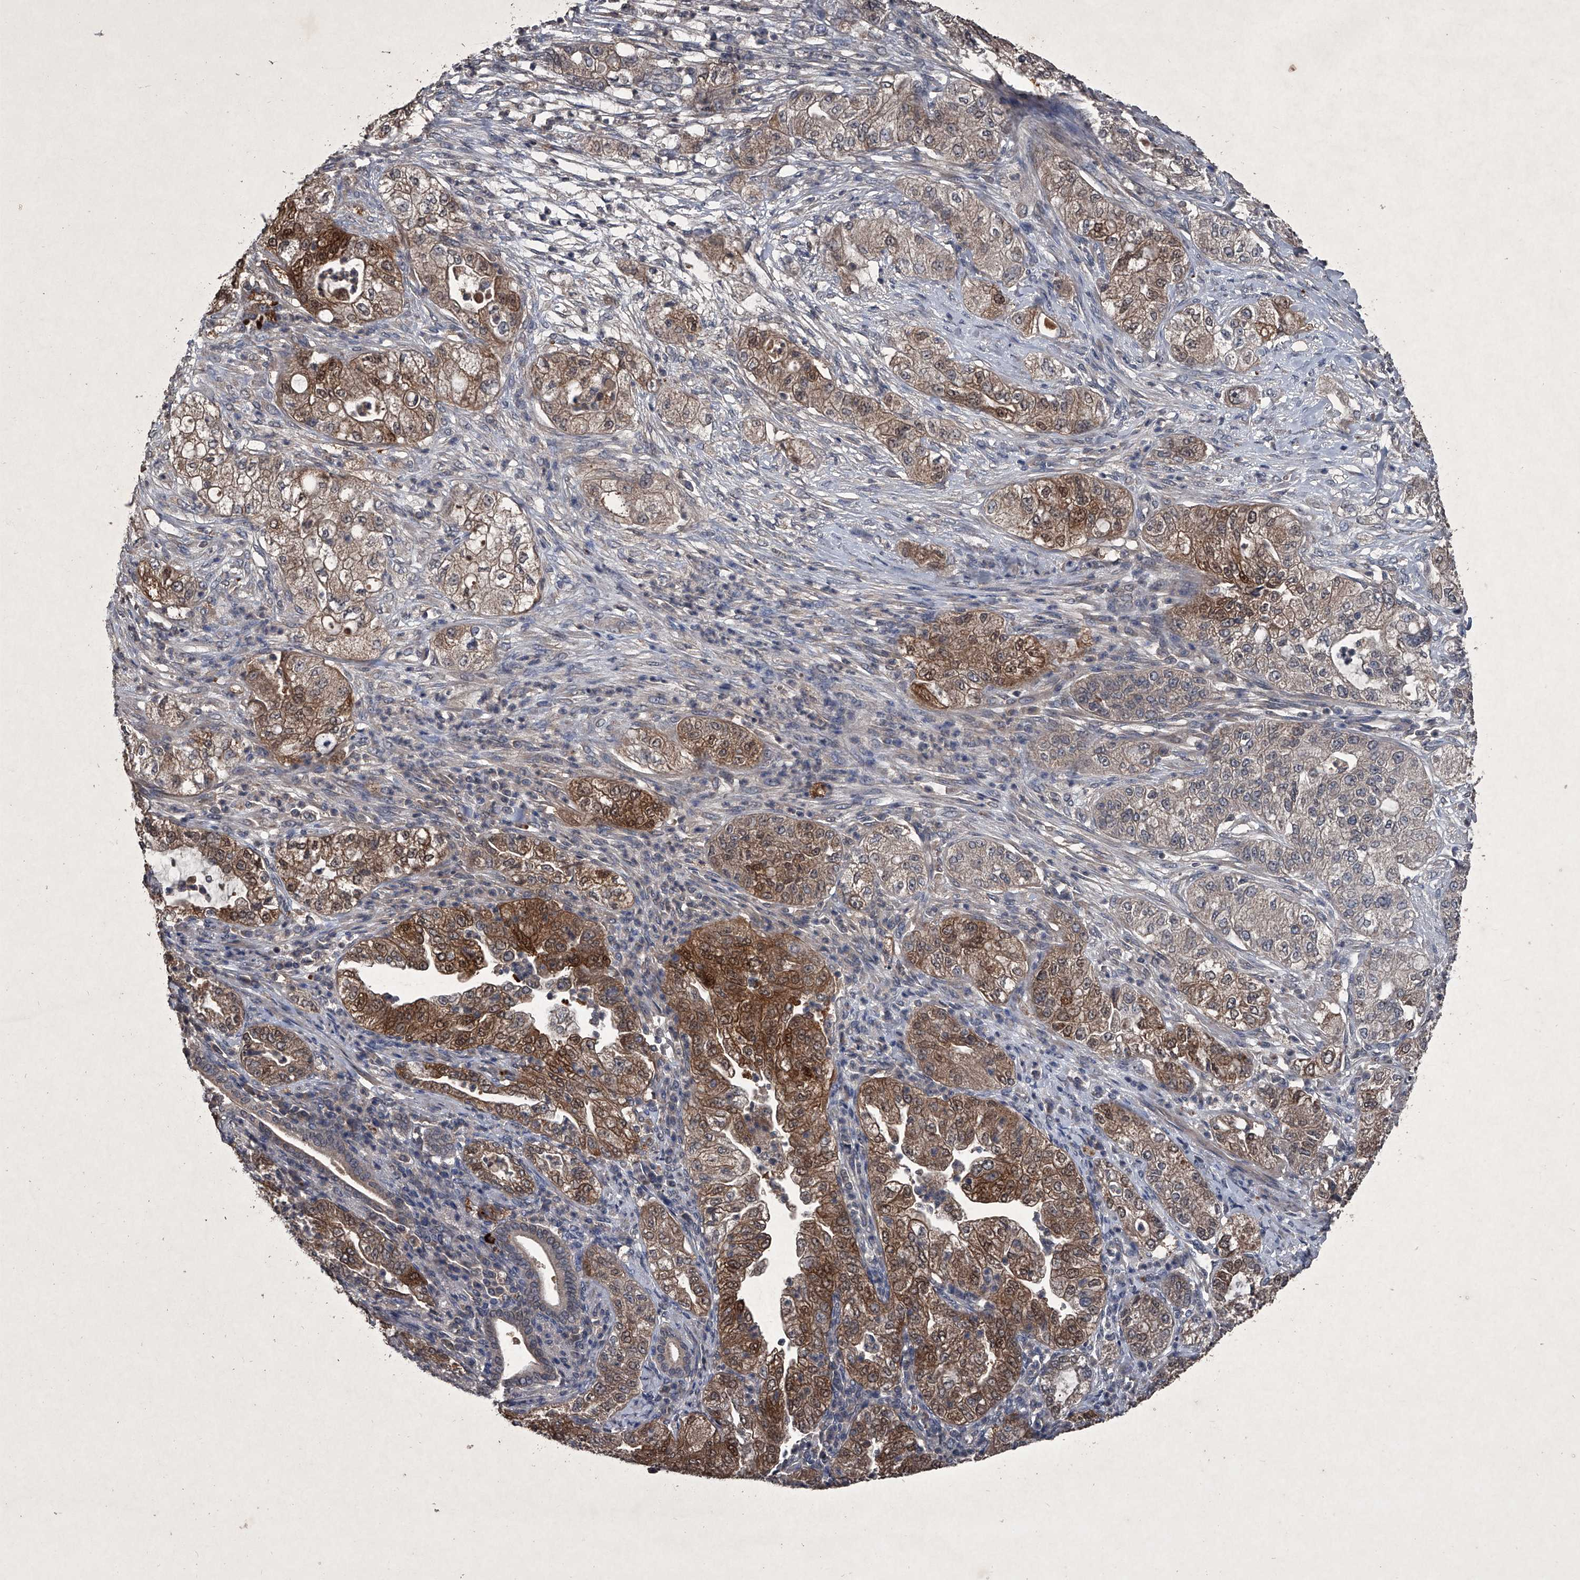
{"staining": {"intensity": "moderate", "quantity": ">75%", "location": "cytoplasmic/membranous"}, "tissue": "pancreatic cancer", "cell_type": "Tumor cells", "image_type": "cancer", "snomed": [{"axis": "morphology", "description": "Adenocarcinoma, NOS"}, {"axis": "topography", "description": "Pancreas"}], "caption": "Brown immunohistochemical staining in human pancreatic cancer (adenocarcinoma) reveals moderate cytoplasmic/membranous expression in approximately >75% of tumor cells.", "gene": "MAPKAP1", "patient": {"sex": "female", "age": 78}}